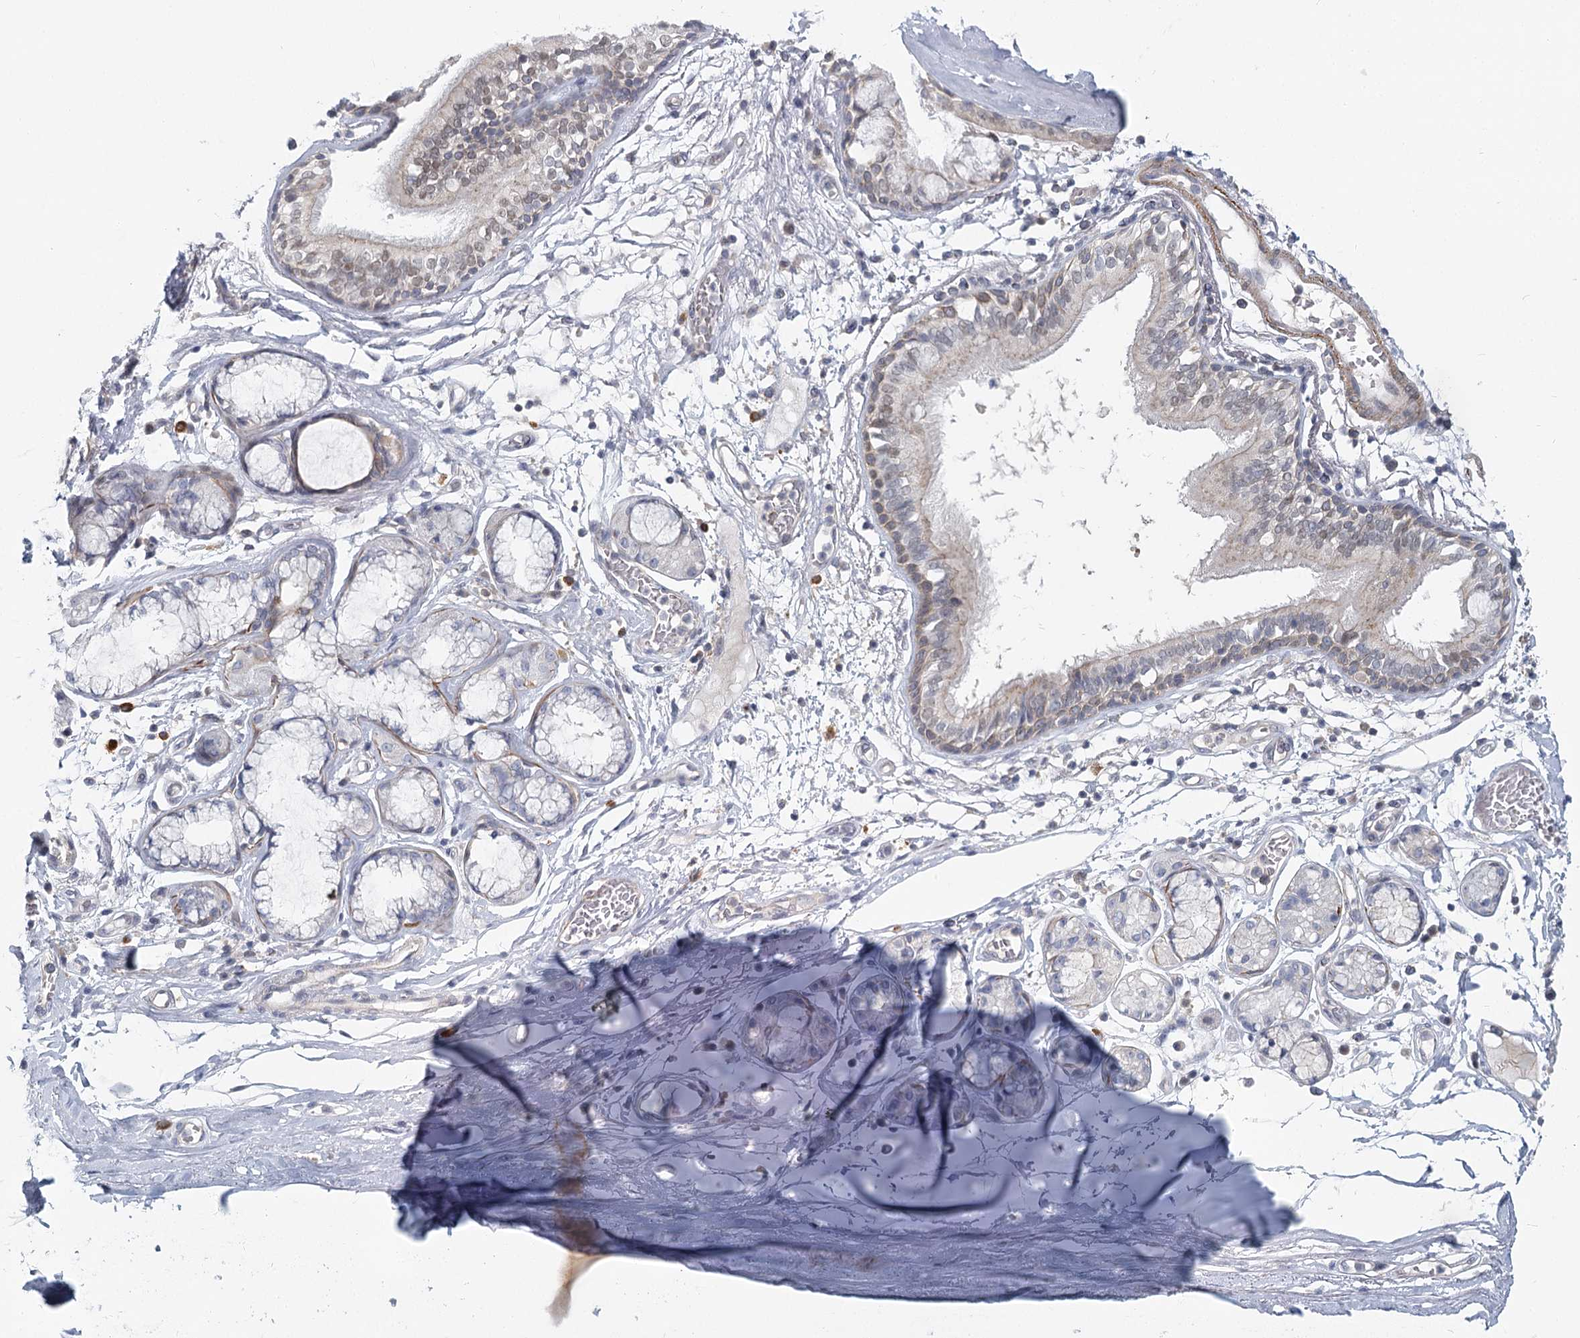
{"staining": {"intensity": "negative", "quantity": "none", "location": "none"}, "tissue": "adipose tissue", "cell_type": "Adipocytes", "image_type": "normal", "snomed": [{"axis": "morphology", "description": "Normal tissue, NOS"}, {"axis": "topography", "description": "Cartilage tissue"}], "caption": "This is a image of immunohistochemistry staining of benign adipose tissue, which shows no expression in adipocytes. Nuclei are stained in blue.", "gene": "USP11", "patient": {"sex": "female", "age": 63}}